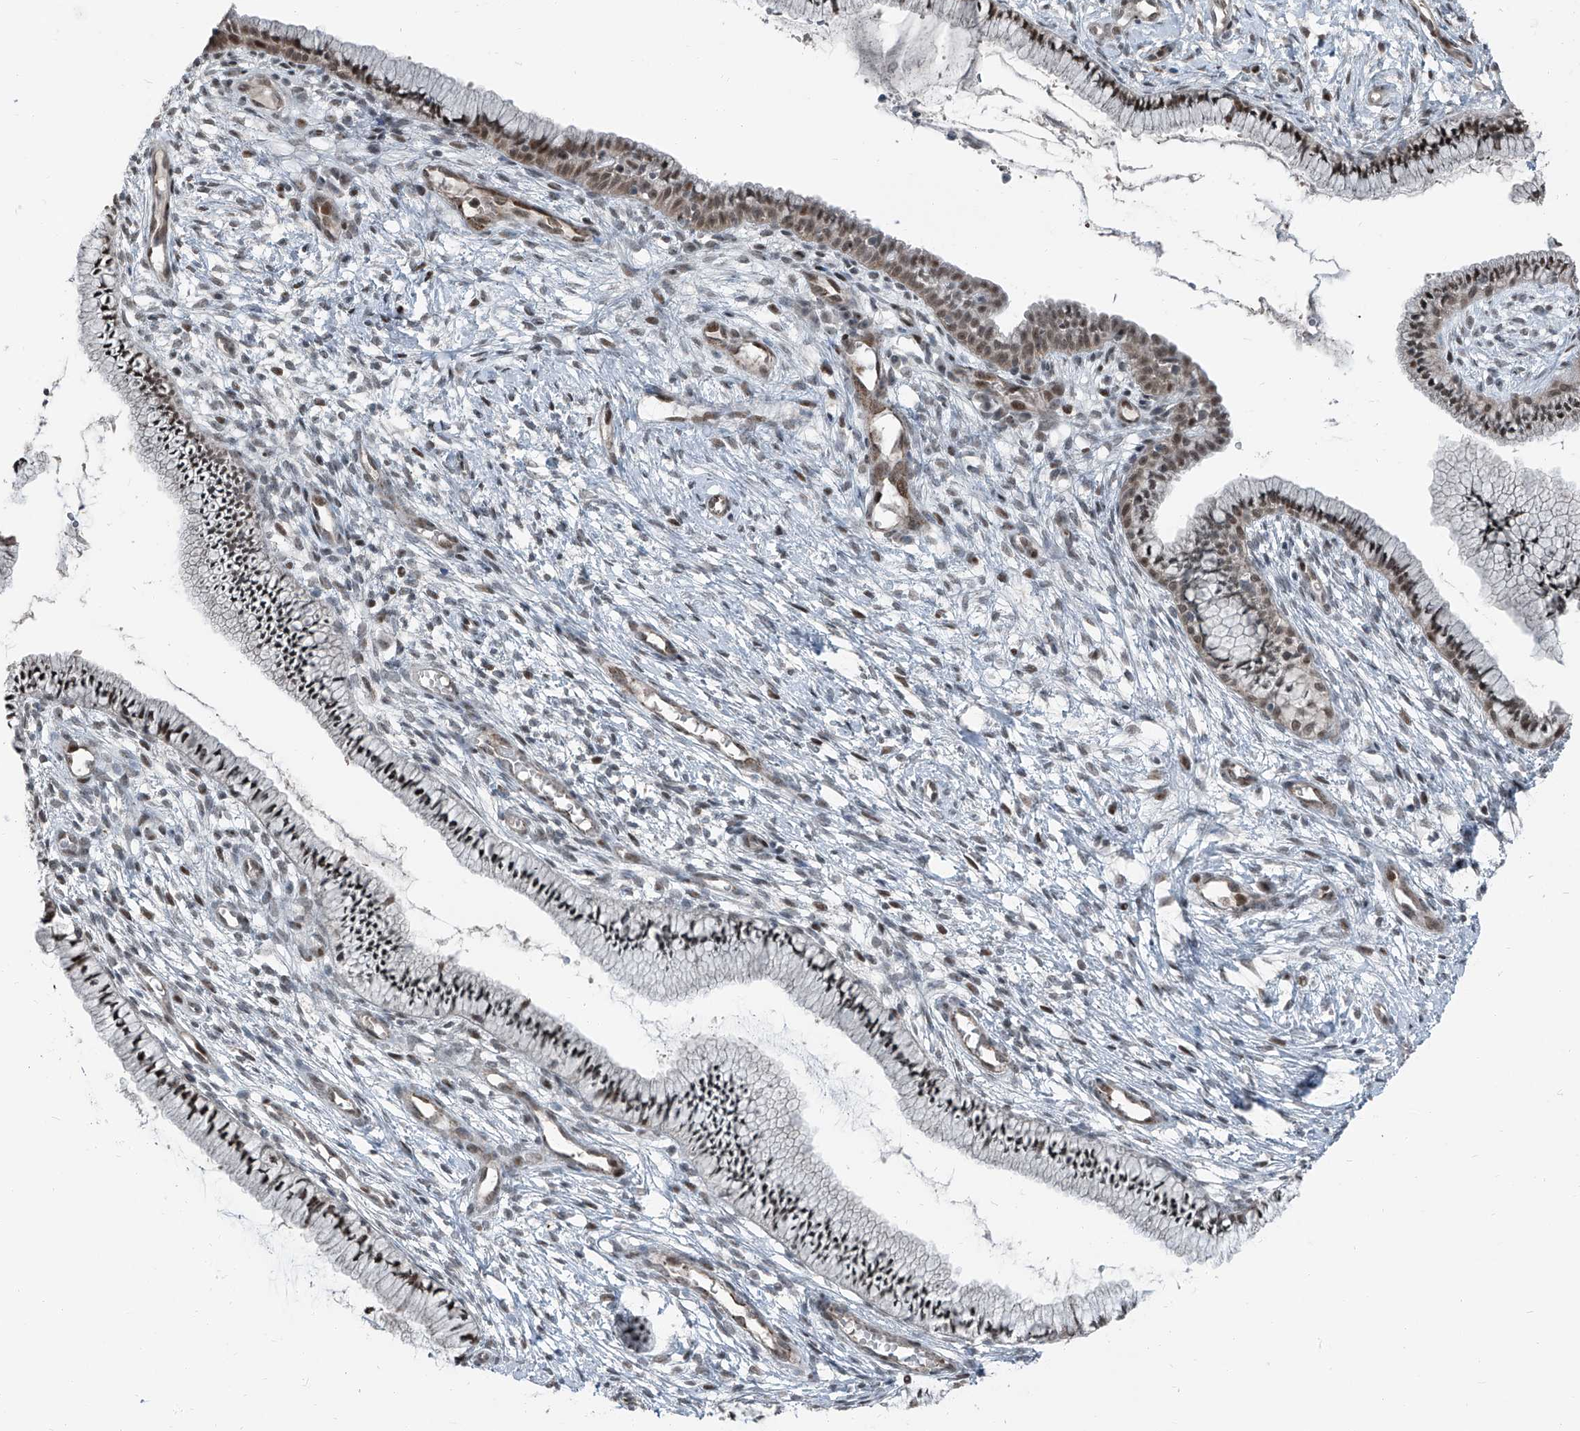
{"staining": {"intensity": "moderate", "quantity": ">75%", "location": "nuclear"}, "tissue": "cervix", "cell_type": "Glandular cells", "image_type": "normal", "snomed": [{"axis": "morphology", "description": "Normal tissue, NOS"}, {"axis": "topography", "description": "Cervix"}], "caption": "This image demonstrates IHC staining of unremarkable human cervix, with medium moderate nuclear positivity in about >75% of glandular cells.", "gene": "ZNF570", "patient": {"sex": "female", "age": 36}}